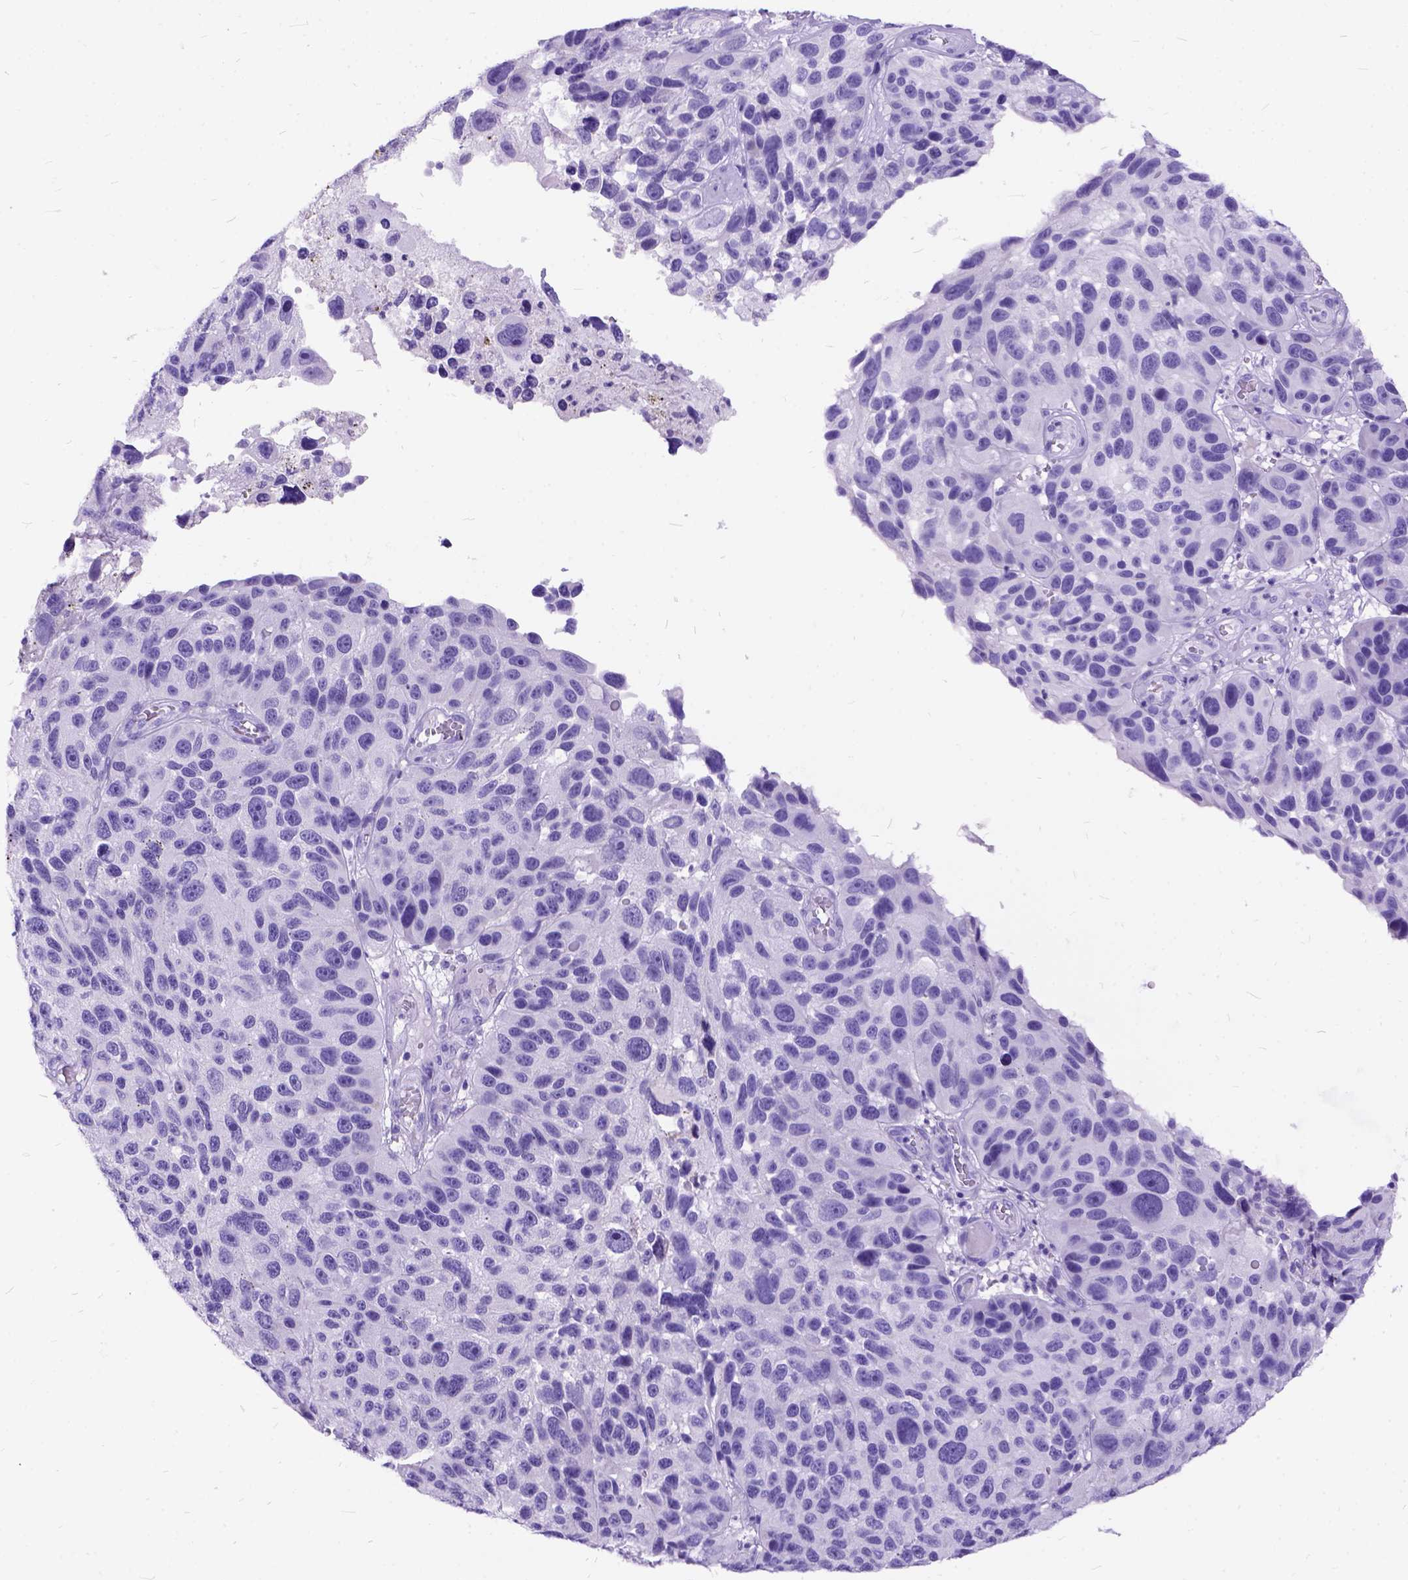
{"staining": {"intensity": "negative", "quantity": "none", "location": "none"}, "tissue": "melanoma", "cell_type": "Tumor cells", "image_type": "cancer", "snomed": [{"axis": "morphology", "description": "Malignant melanoma, NOS"}, {"axis": "topography", "description": "Skin"}], "caption": "Tumor cells show no significant staining in melanoma. (DAB (3,3'-diaminobenzidine) IHC, high magnification).", "gene": "C1QTNF3", "patient": {"sex": "male", "age": 53}}